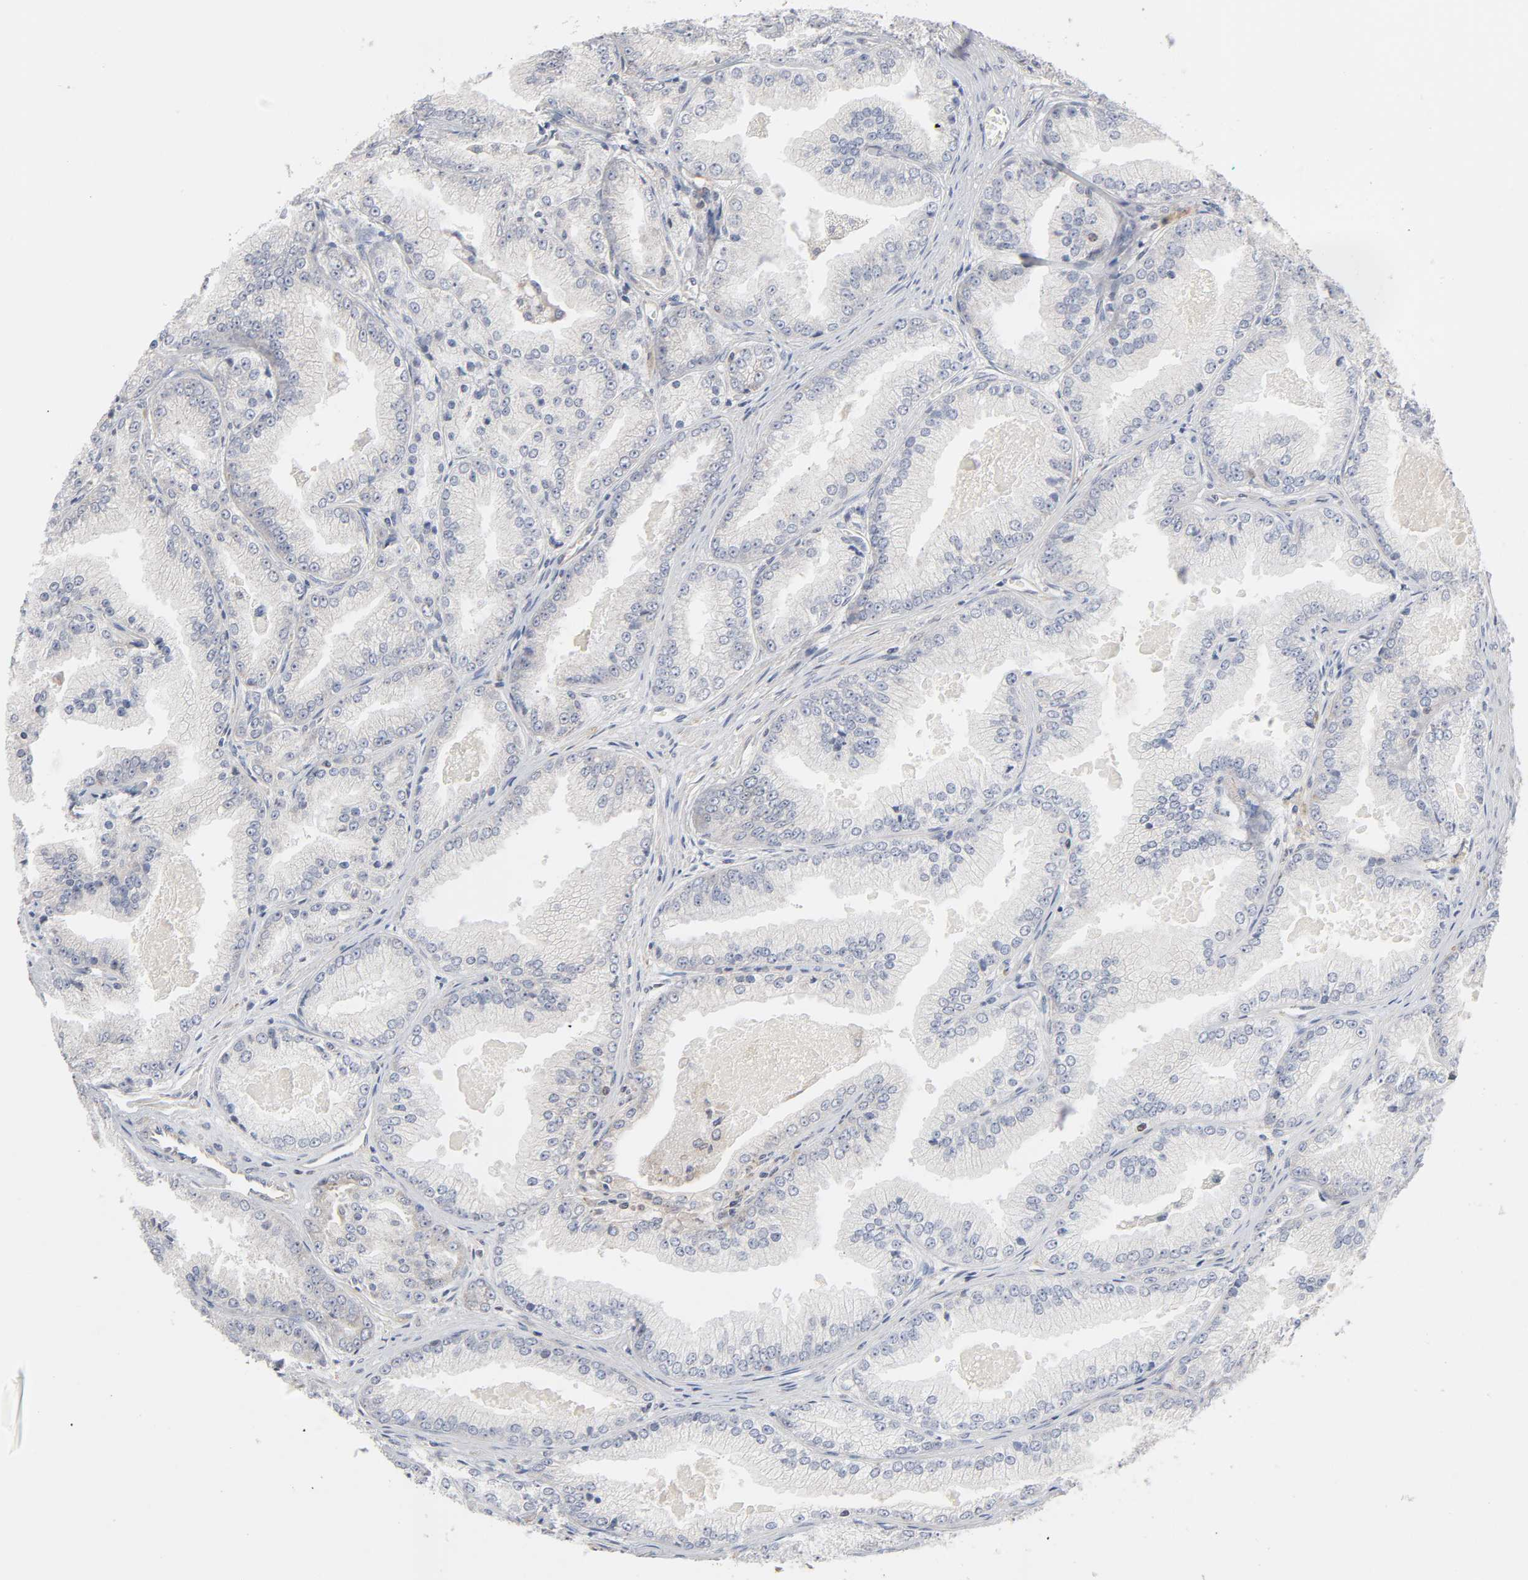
{"staining": {"intensity": "negative", "quantity": "none", "location": "none"}, "tissue": "prostate cancer", "cell_type": "Tumor cells", "image_type": "cancer", "snomed": [{"axis": "morphology", "description": "Adenocarcinoma, High grade"}, {"axis": "topography", "description": "Prostate"}], "caption": "The immunohistochemistry image has no significant expression in tumor cells of prostate cancer (adenocarcinoma (high-grade)) tissue.", "gene": "IL4R", "patient": {"sex": "male", "age": 61}}